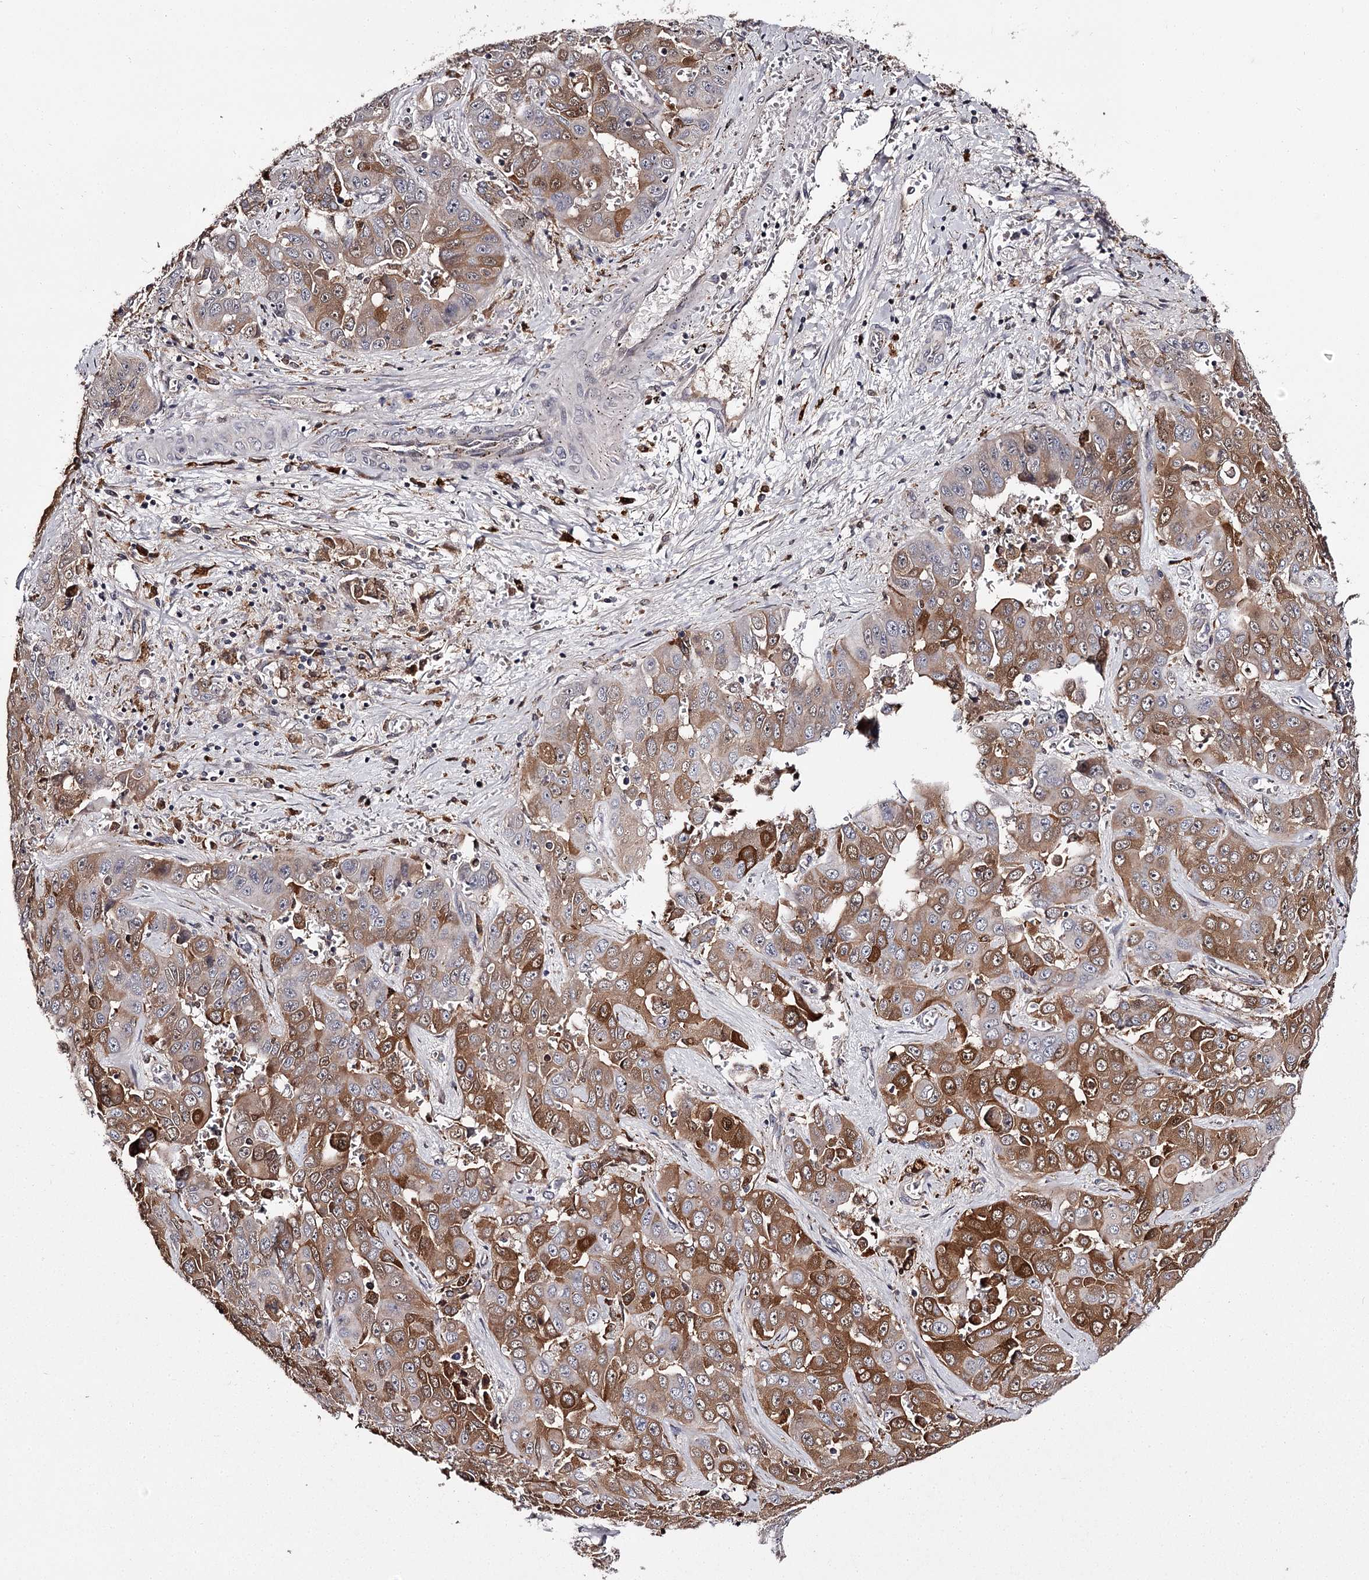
{"staining": {"intensity": "moderate", "quantity": ">75%", "location": "cytoplasmic/membranous"}, "tissue": "liver cancer", "cell_type": "Tumor cells", "image_type": "cancer", "snomed": [{"axis": "morphology", "description": "Cholangiocarcinoma"}, {"axis": "topography", "description": "Liver"}], "caption": "Immunohistochemistry (DAB (3,3'-diaminobenzidine)) staining of liver cancer (cholangiocarcinoma) displays moderate cytoplasmic/membranous protein expression in about >75% of tumor cells.", "gene": "SLC32A1", "patient": {"sex": "female", "age": 52}}